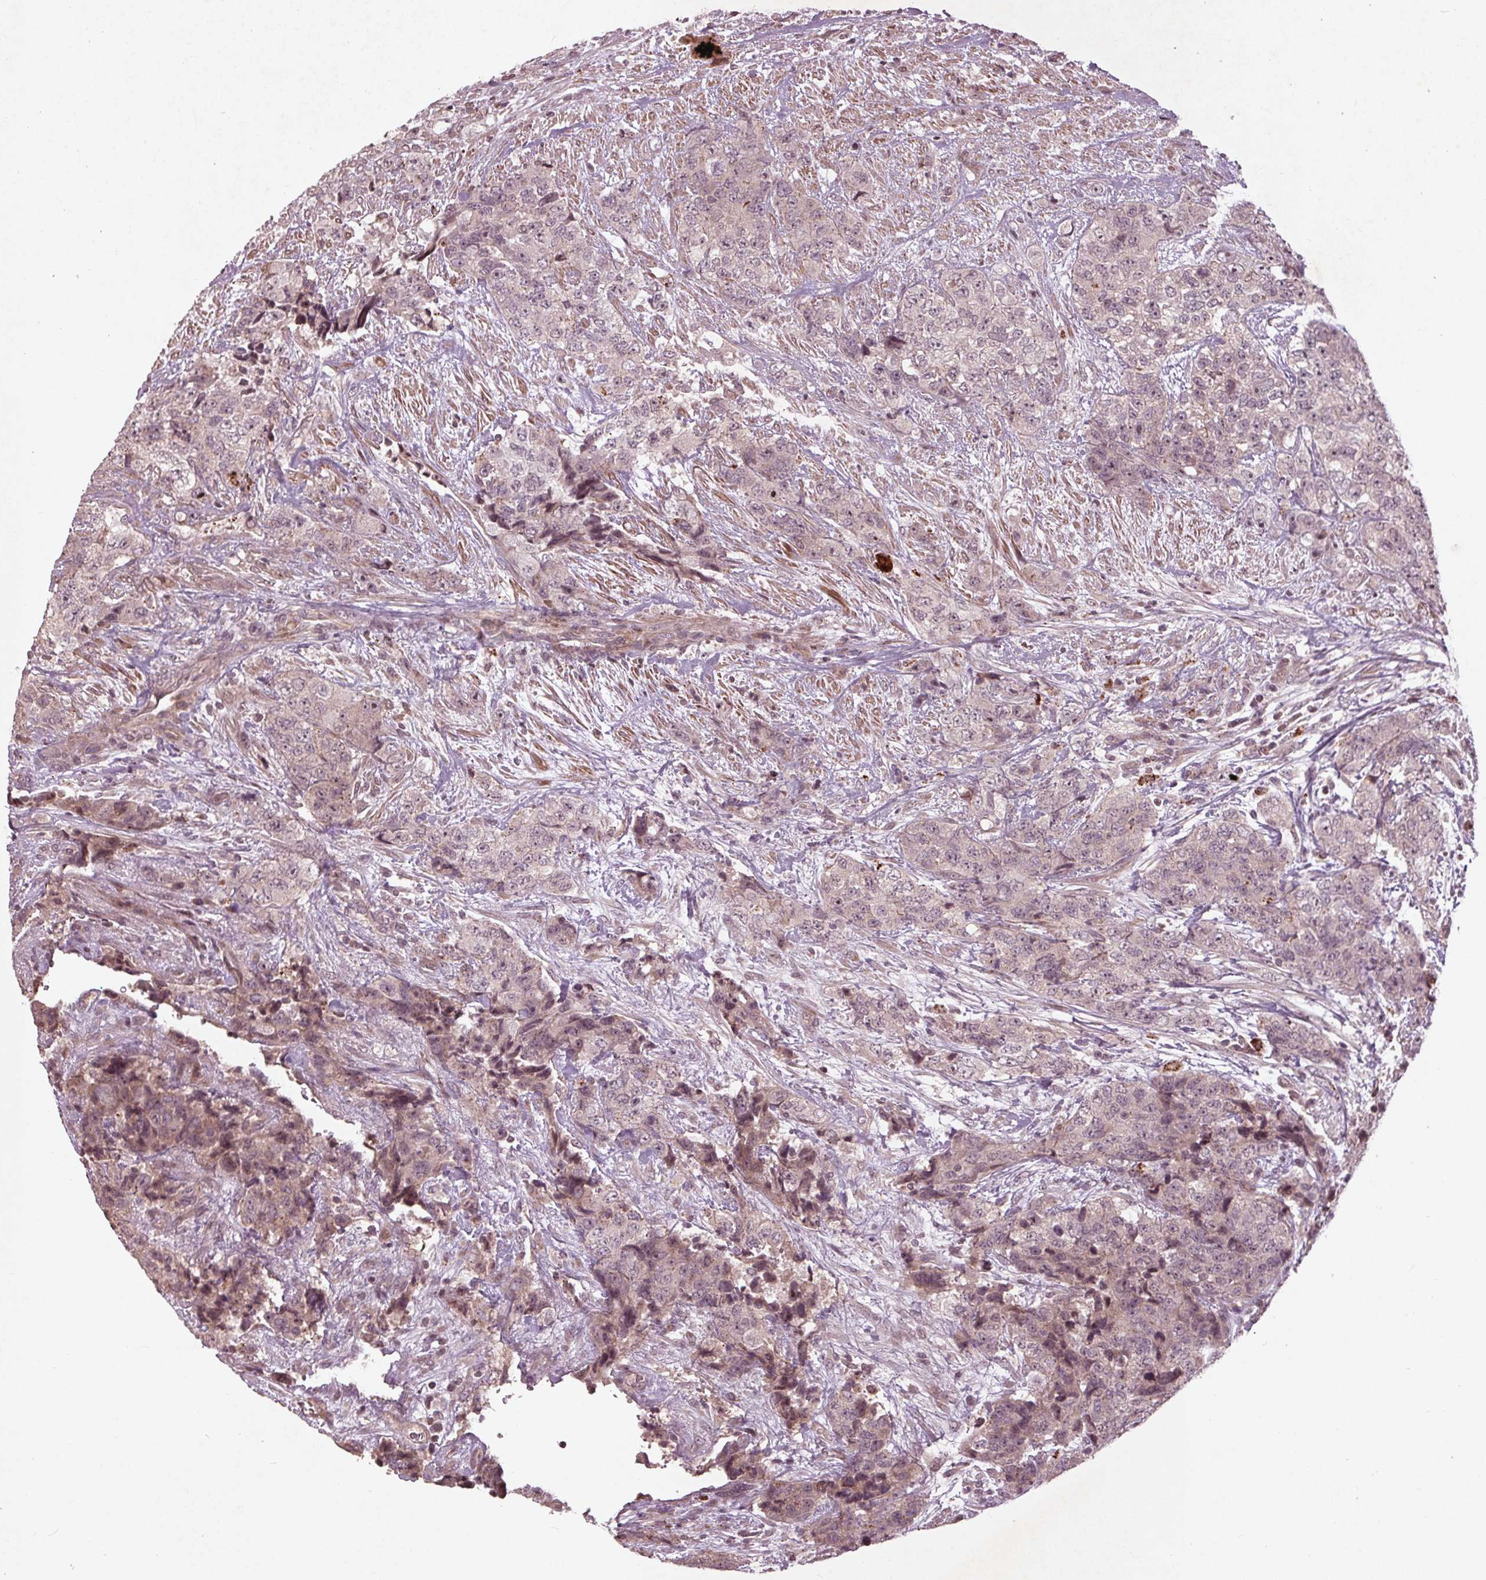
{"staining": {"intensity": "negative", "quantity": "none", "location": "none"}, "tissue": "urothelial cancer", "cell_type": "Tumor cells", "image_type": "cancer", "snomed": [{"axis": "morphology", "description": "Urothelial carcinoma, High grade"}, {"axis": "topography", "description": "Urinary bladder"}], "caption": "High power microscopy photomicrograph of an immunohistochemistry (IHC) photomicrograph of urothelial cancer, revealing no significant staining in tumor cells. Nuclei are stained in blue.", "gene": "CDKL4", "patient": {"sex": "female", "age": 78}}